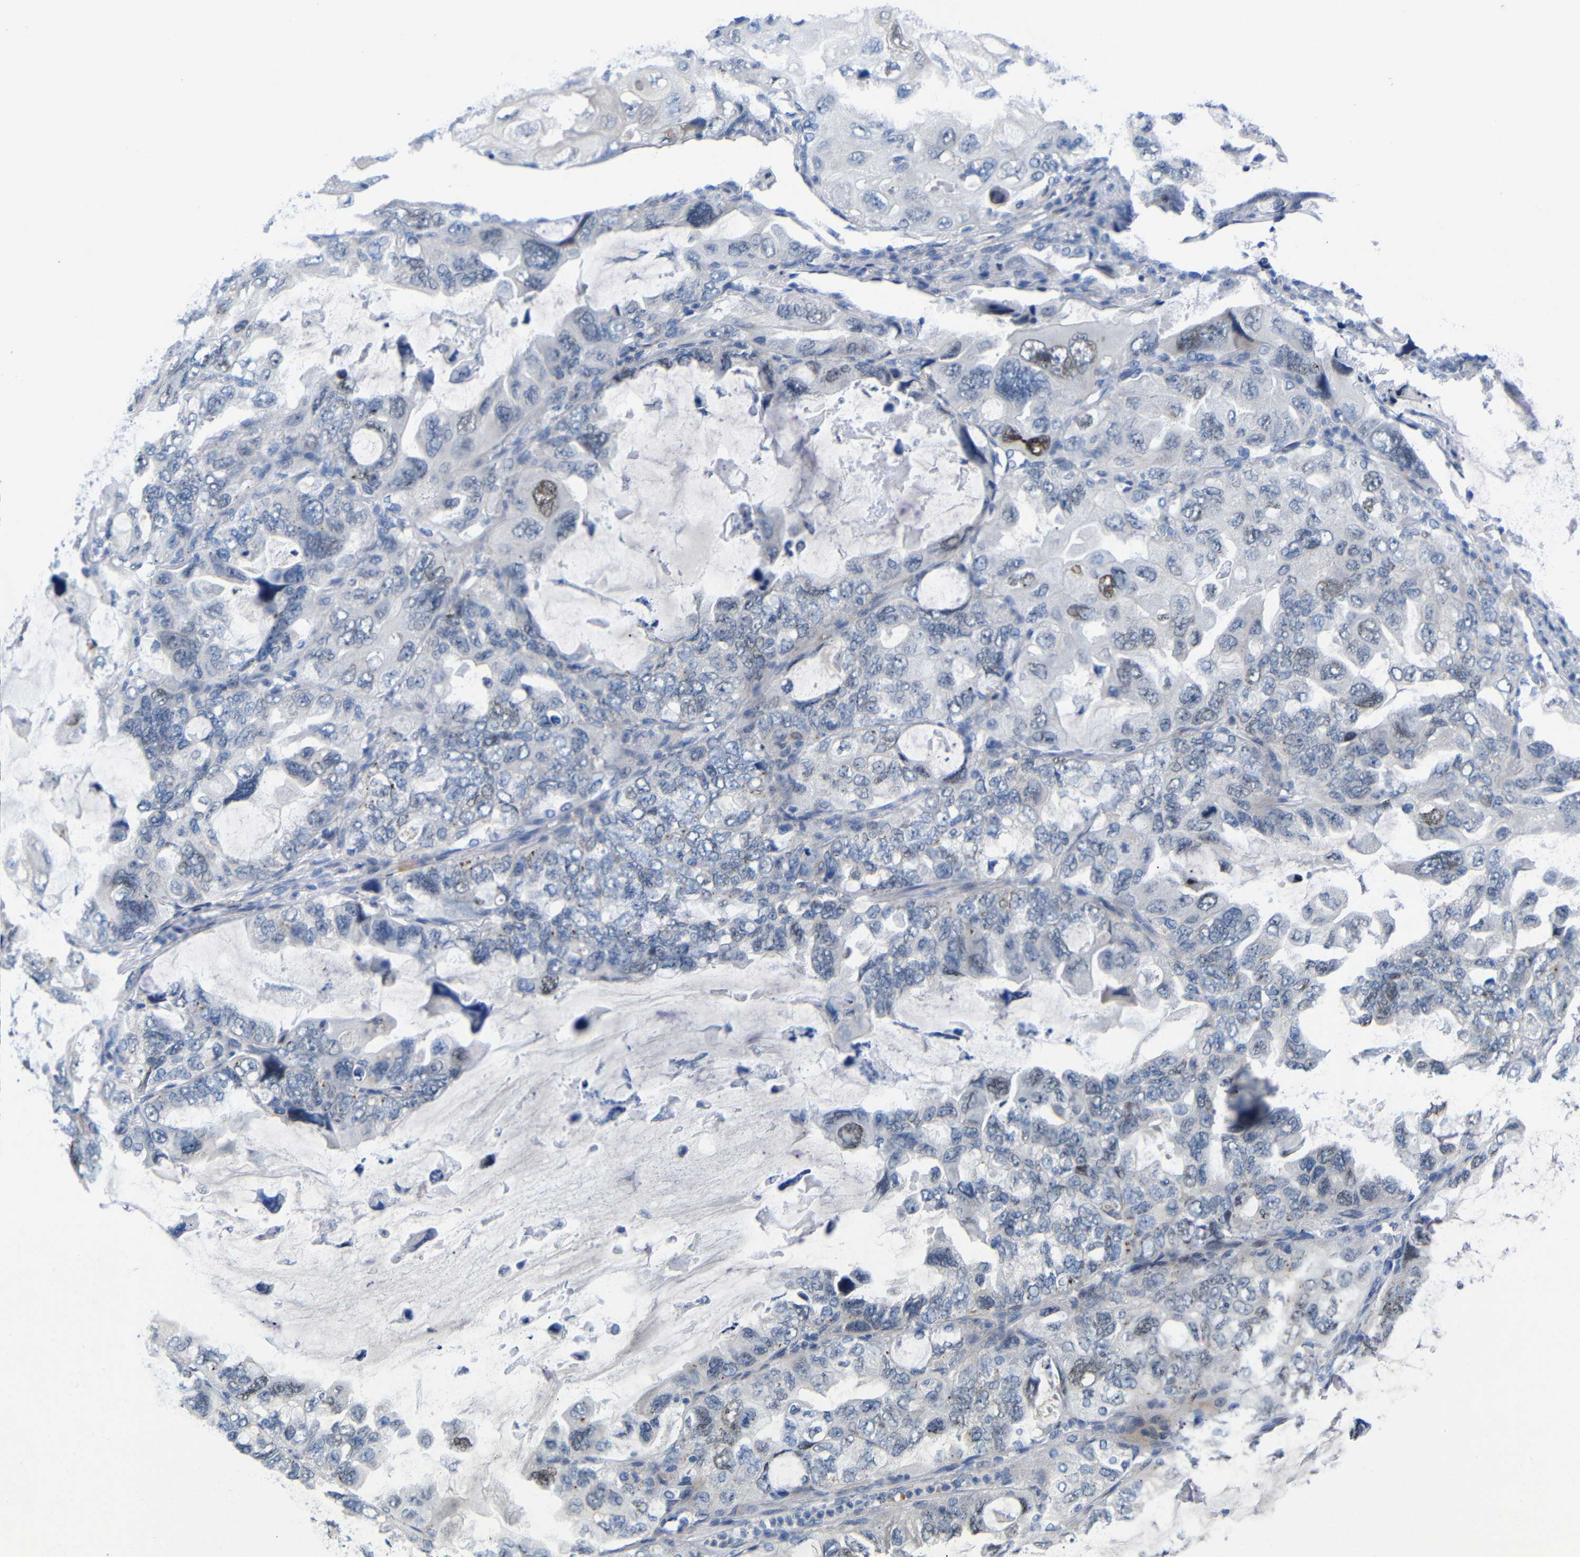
{"staining": {"intensity": "moderate", "quantity": "<25%", "location": "nuclear"}, "tissue": "lung cancer", "cell_type": "Tumor cells", "image_type": "cancer", "snomed": [{"axis": "morphology", "description": "Squamous cell carcinoma, NOS"}, {"axis": "topography", "description": "Lung"}], "caption": "Tumor cells demonstrate moderate nuclear expression in about <25% of cells in lung cancer.", "gene": "CMTM1", "patient": {"sex": "female", "age": 73}}